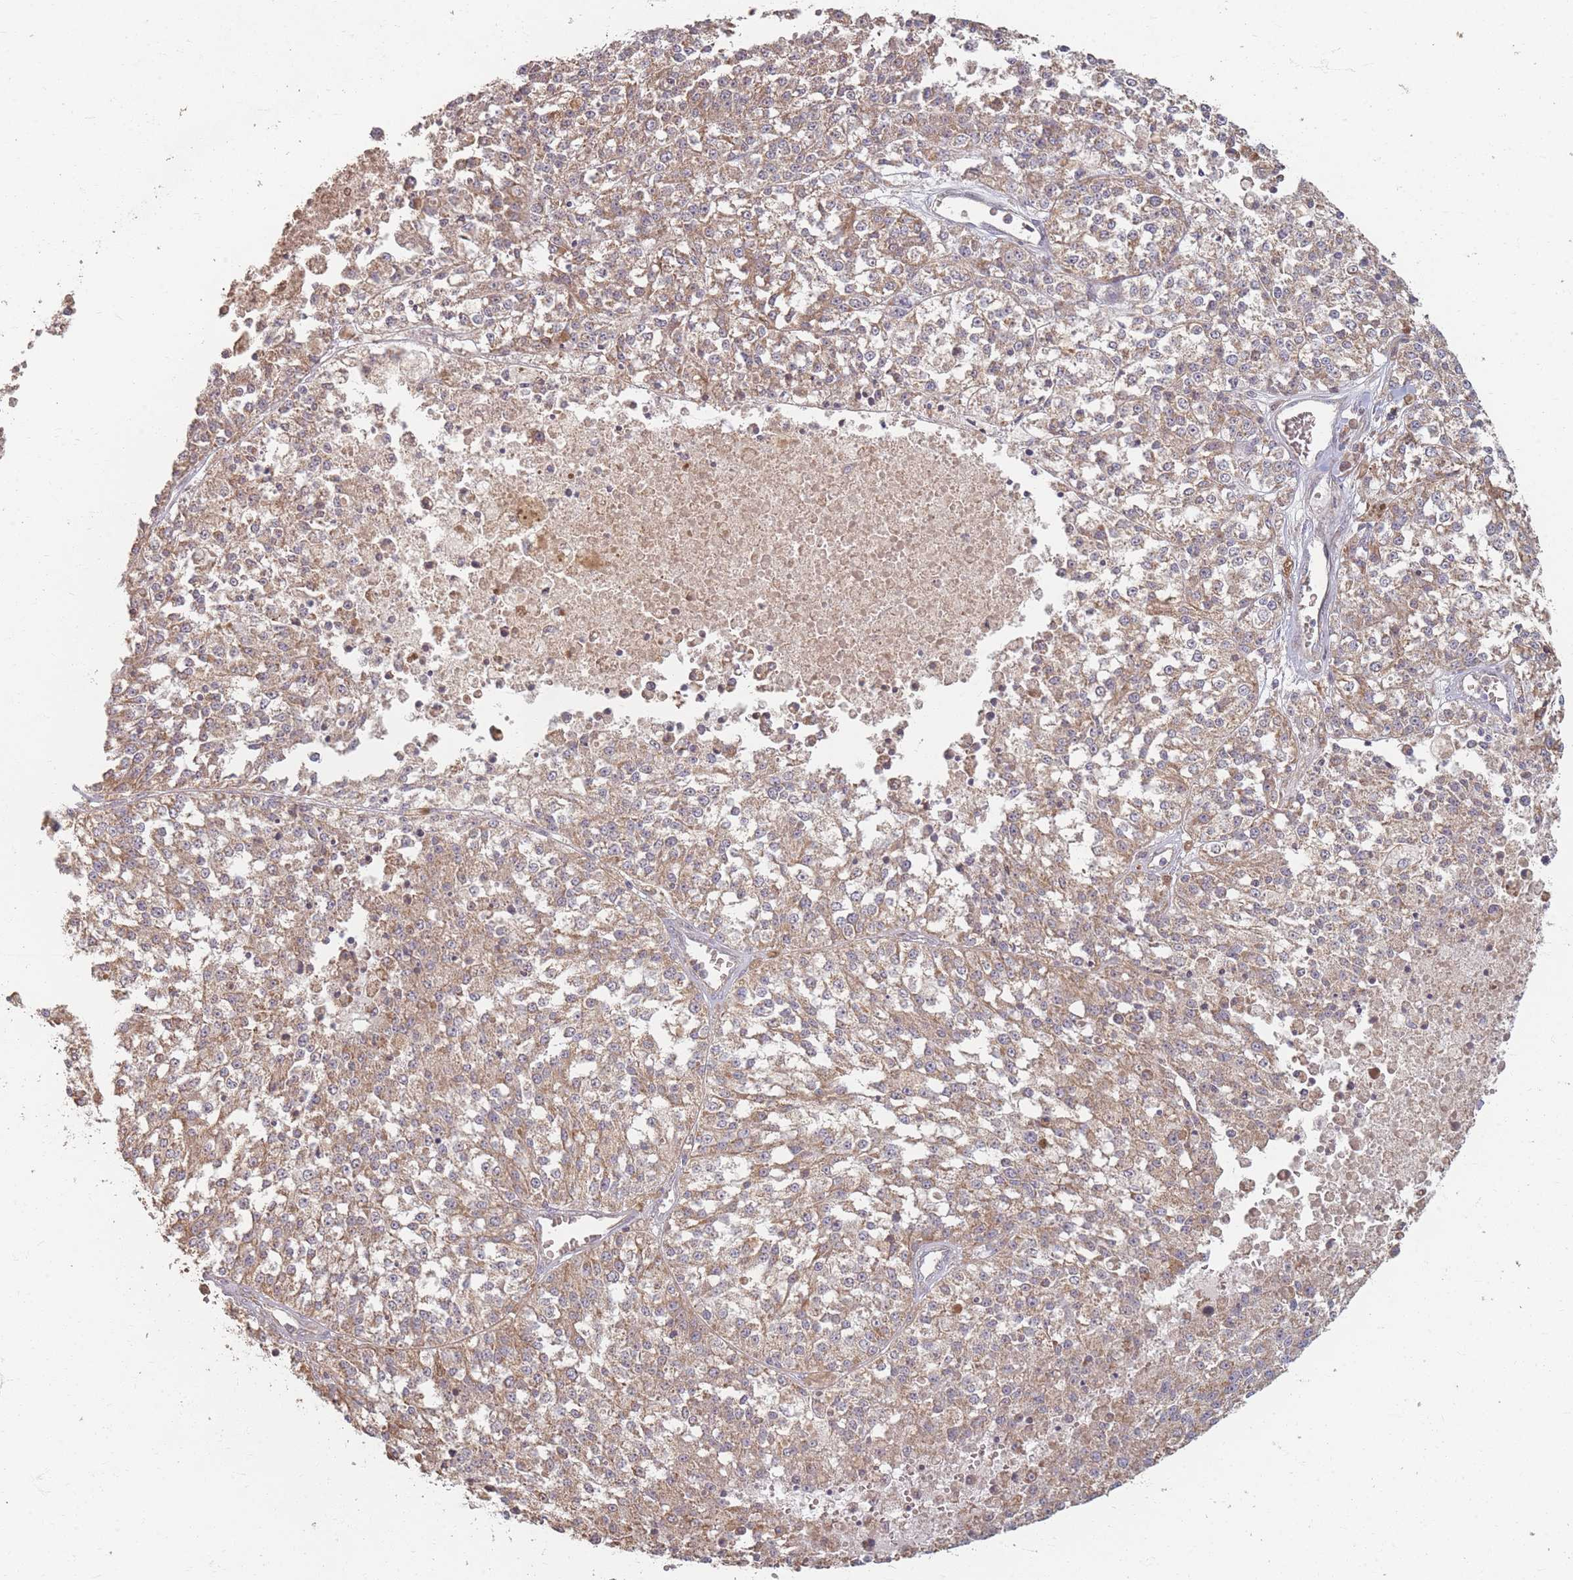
{"staining": {"intensity": "weak", "quantity": ">75%", "location": "cytoplasmic/membranous"}, "tissue": "melanoma", "cell_type": "Tumor cells", "image_type": "cancer", "snomed": [{"axis": "morphology", "description": "Malignant melanoma, NOS"}, {"axis": "topography", "description": "Skin"}], "caption": "Protein expression analysis of human malignant melanoma reveals weak cytoplasmic/membranous positivity in about >75% of tumor cells. (Stains: DAB (3,3'-diaminobenzidine) in brown, nuclei in blue, Microscopy: brightfield microscopy at high magnification).", "gene": "MRPS6", "patient": {"sex": "female", "age": 64}}